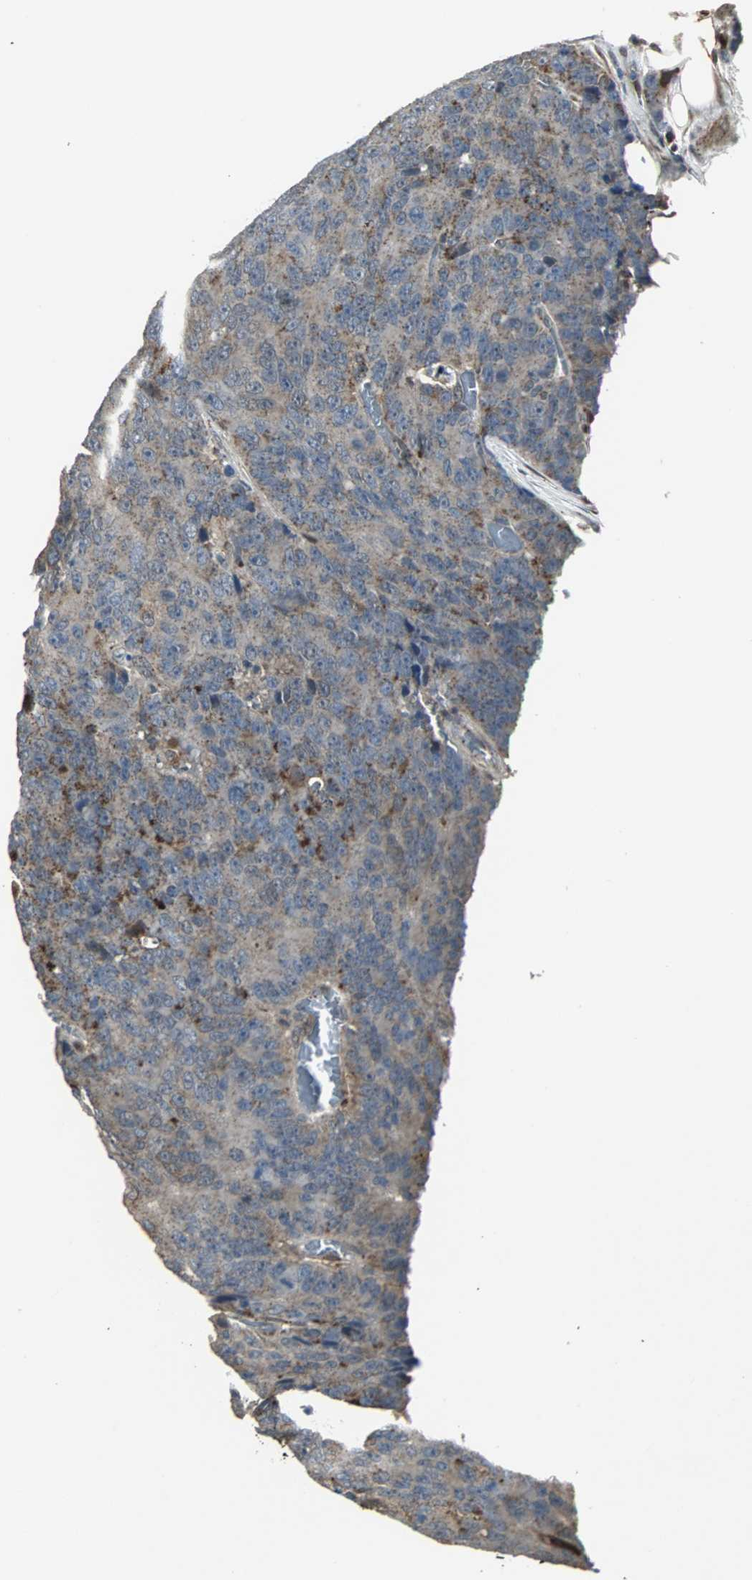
{"staining": {"intensity": "moderate", "quantity": ">75%", "location": "cytoplasmic/membranous"}, "tissue": "colorectal cancer", "cell_type": "Tumor cells", "image_type": "cancer", "snomed": [{"axis": "morphology", "description": "Adenocarcinoma, NOS"}, {"axis": "topography", "description": "Colon"}], "caption": "Colorectal cancer (adenocarcinoma) stained with a protein marker exhibits moderate staining in tumor cells.", "gene": "PLIN3", "patient": {"sex": "female", "age": 86}}